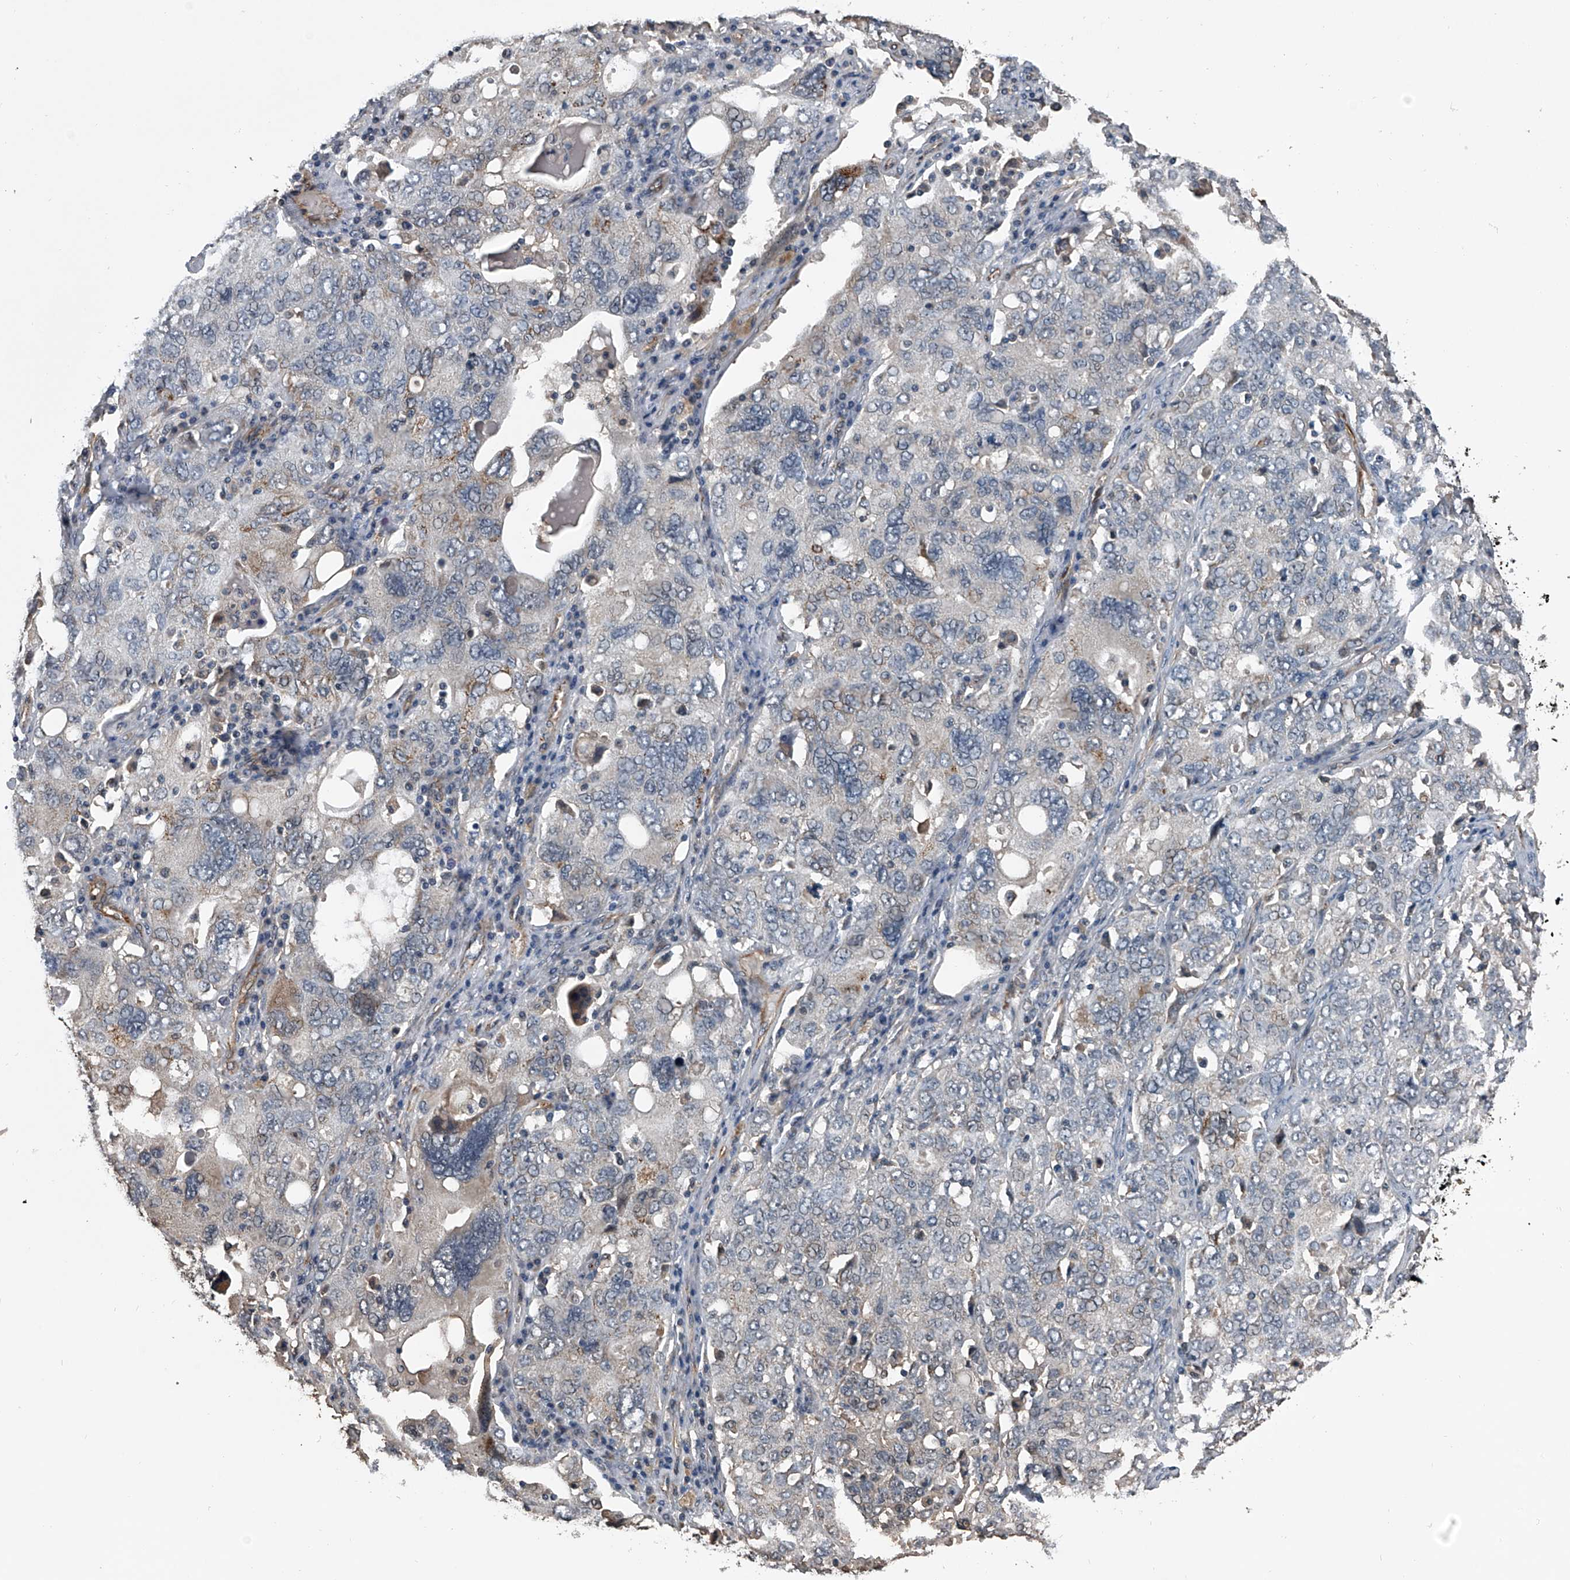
{"staining": {"intensity": "negative", "quantity": "none", "location": "none"}, "tissue": "ovarian cancer", "cell_type": "Tumor cells", "image_type": "cancer", "snomed": [{"axis": "morphology", "description": "Carcinoma, endometroid"}, {"axis": "topography", "description": "Ovary"}], "caption": "An image of human ovarian endometroid carcinoma is negative for staining in tumor cells.", "gene": "LDLRAD2", "patient": {"sex": "female", "age": 62}}